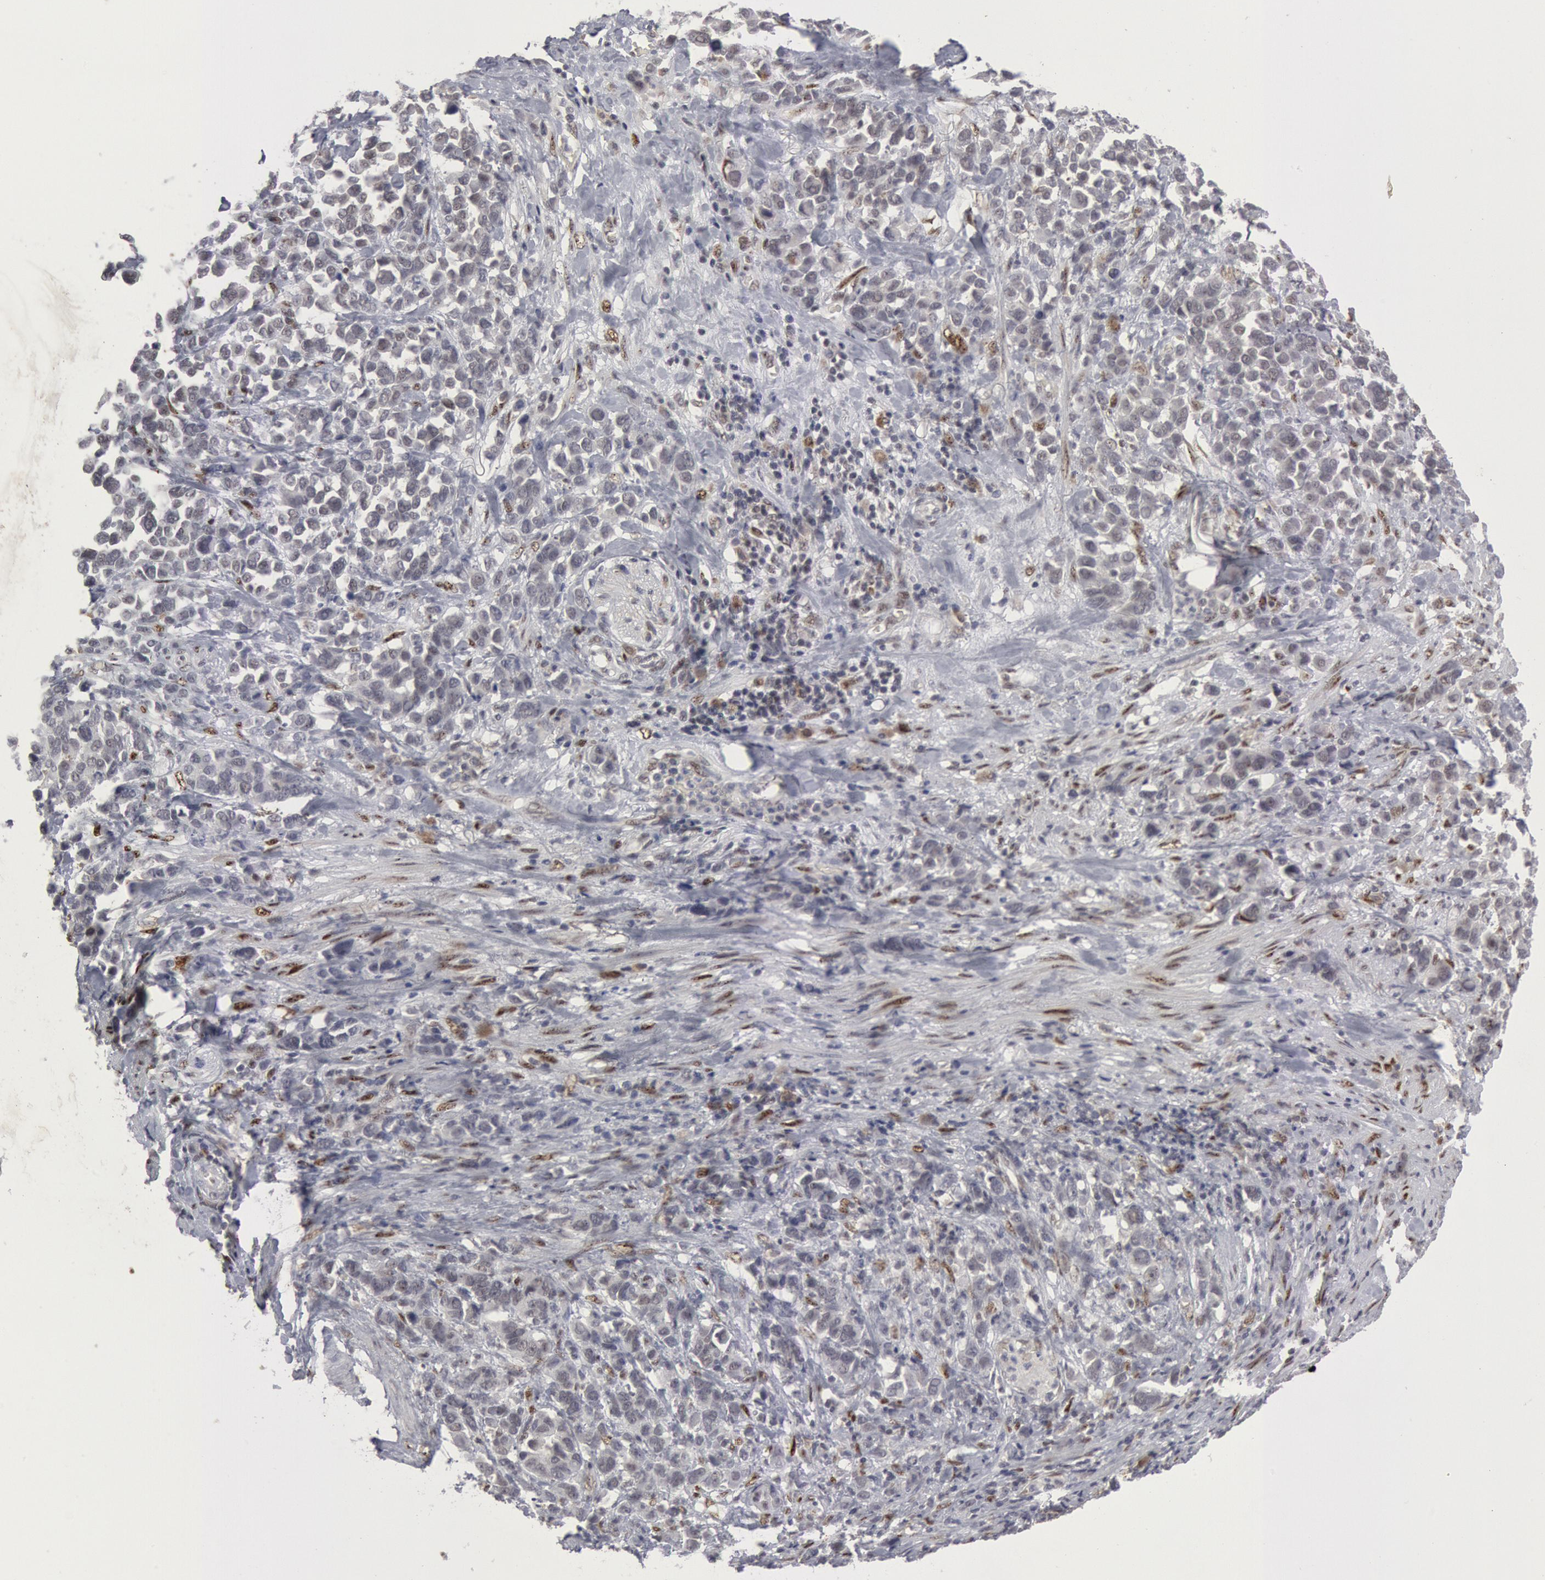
{"staining": {"intensity": "negative", "quantity": "none", "location": "none"}, "tissue": "stomach cancer", "cell_type": "Tumor cells", "image_type": "cancer", "snomed": [{"axis": "morphology", "description": "Adenocarcinoma, NOS"}, {"axis": "topography", "description": "Stomach, upper"}], "caption": "A micrograph of human stomach cancer is negative for staining in tumor cells.", "gene": "FOXO1", "patient": {"sex": "male", "age": 71}}